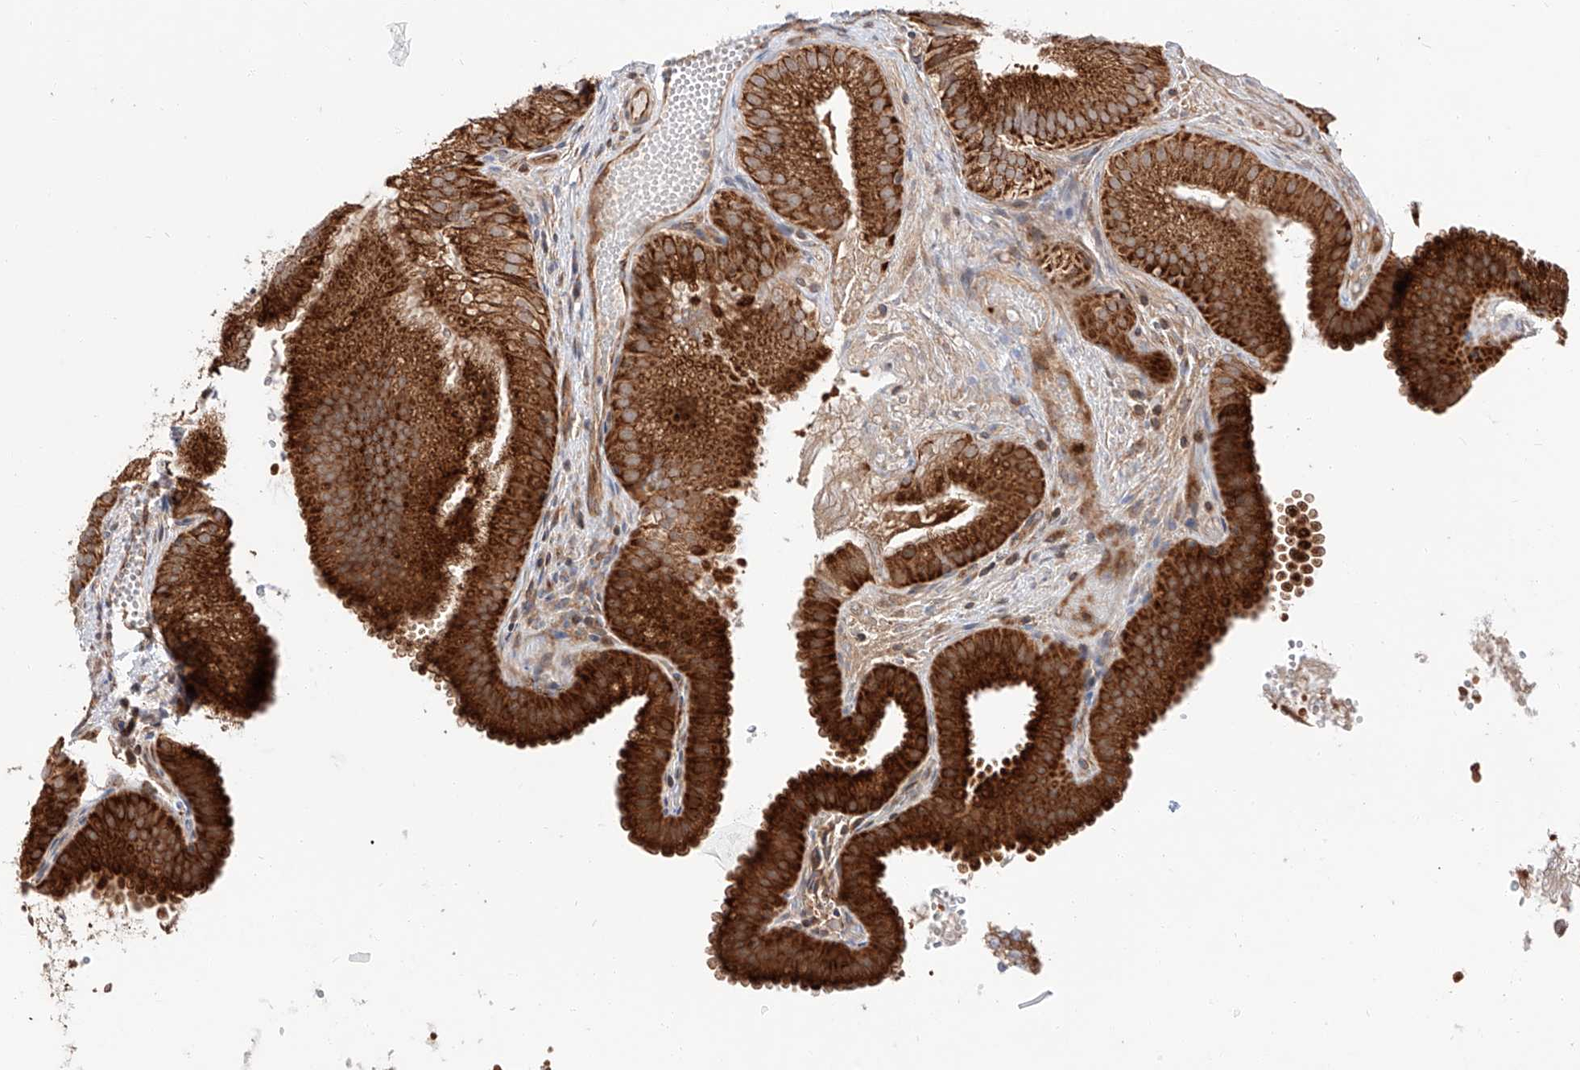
{"staining": {"intensity": "strong", "quantity": ">75%", "location": "cytoplasmic/membranous"}, "tissue": "gallbladder", "cell_type": "Glandular cells", "image_type": "normal", "snomed": [{"axis": "morphology", "description": "Normal tissue, NOS"}, {"axis": "topography", "description": "Gallbladder"}], "caption": "About >75% of glandular cells in benign gallbladder demonstrate strong cytoplasmic/membranous protein staining as visualized by brown immunohistochemical staining.", "gene": "ISCA2", "patient": {"sex": "female", "age": 30}}